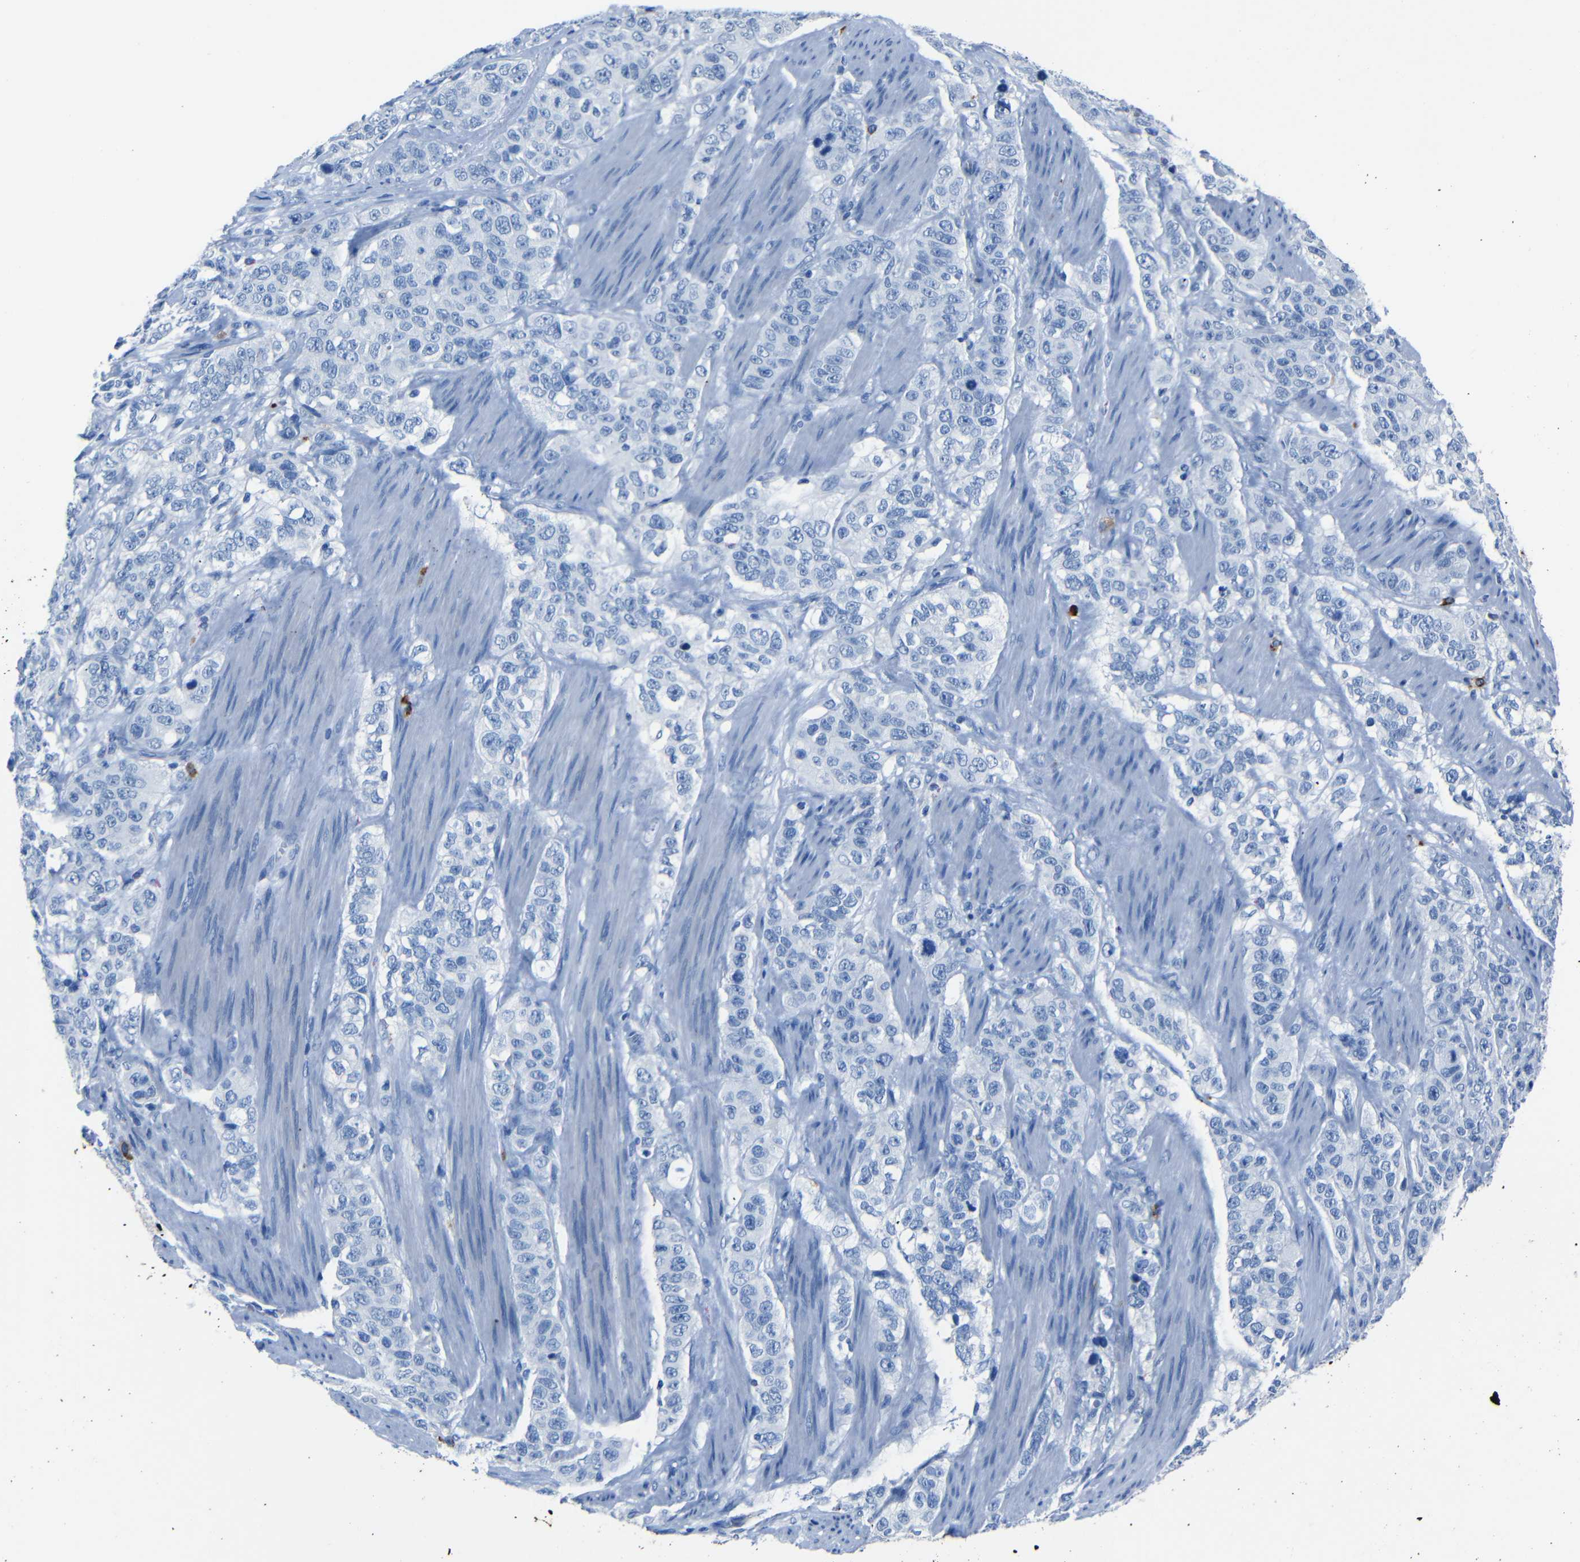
{"staining": {"intensity": "negative", "quantity": "none", "location": "none"}, "tissue": "stomach cancer", "cell_type": "Tumor cells", "image_type": "cancer", "snomed": [{"axis": "morphology", "description": "Adenocarcinoma, NOS"}, {"axis": "topography", "description": "Stomach"}], "caption": "Human stomach cancer (adenocarcinoma) stained for a protein using immunohistochemistry (IHC) displays no expression in tumor cells.", "gene": "CLDN11", "patient": {"sex": "male", "age": 48}}